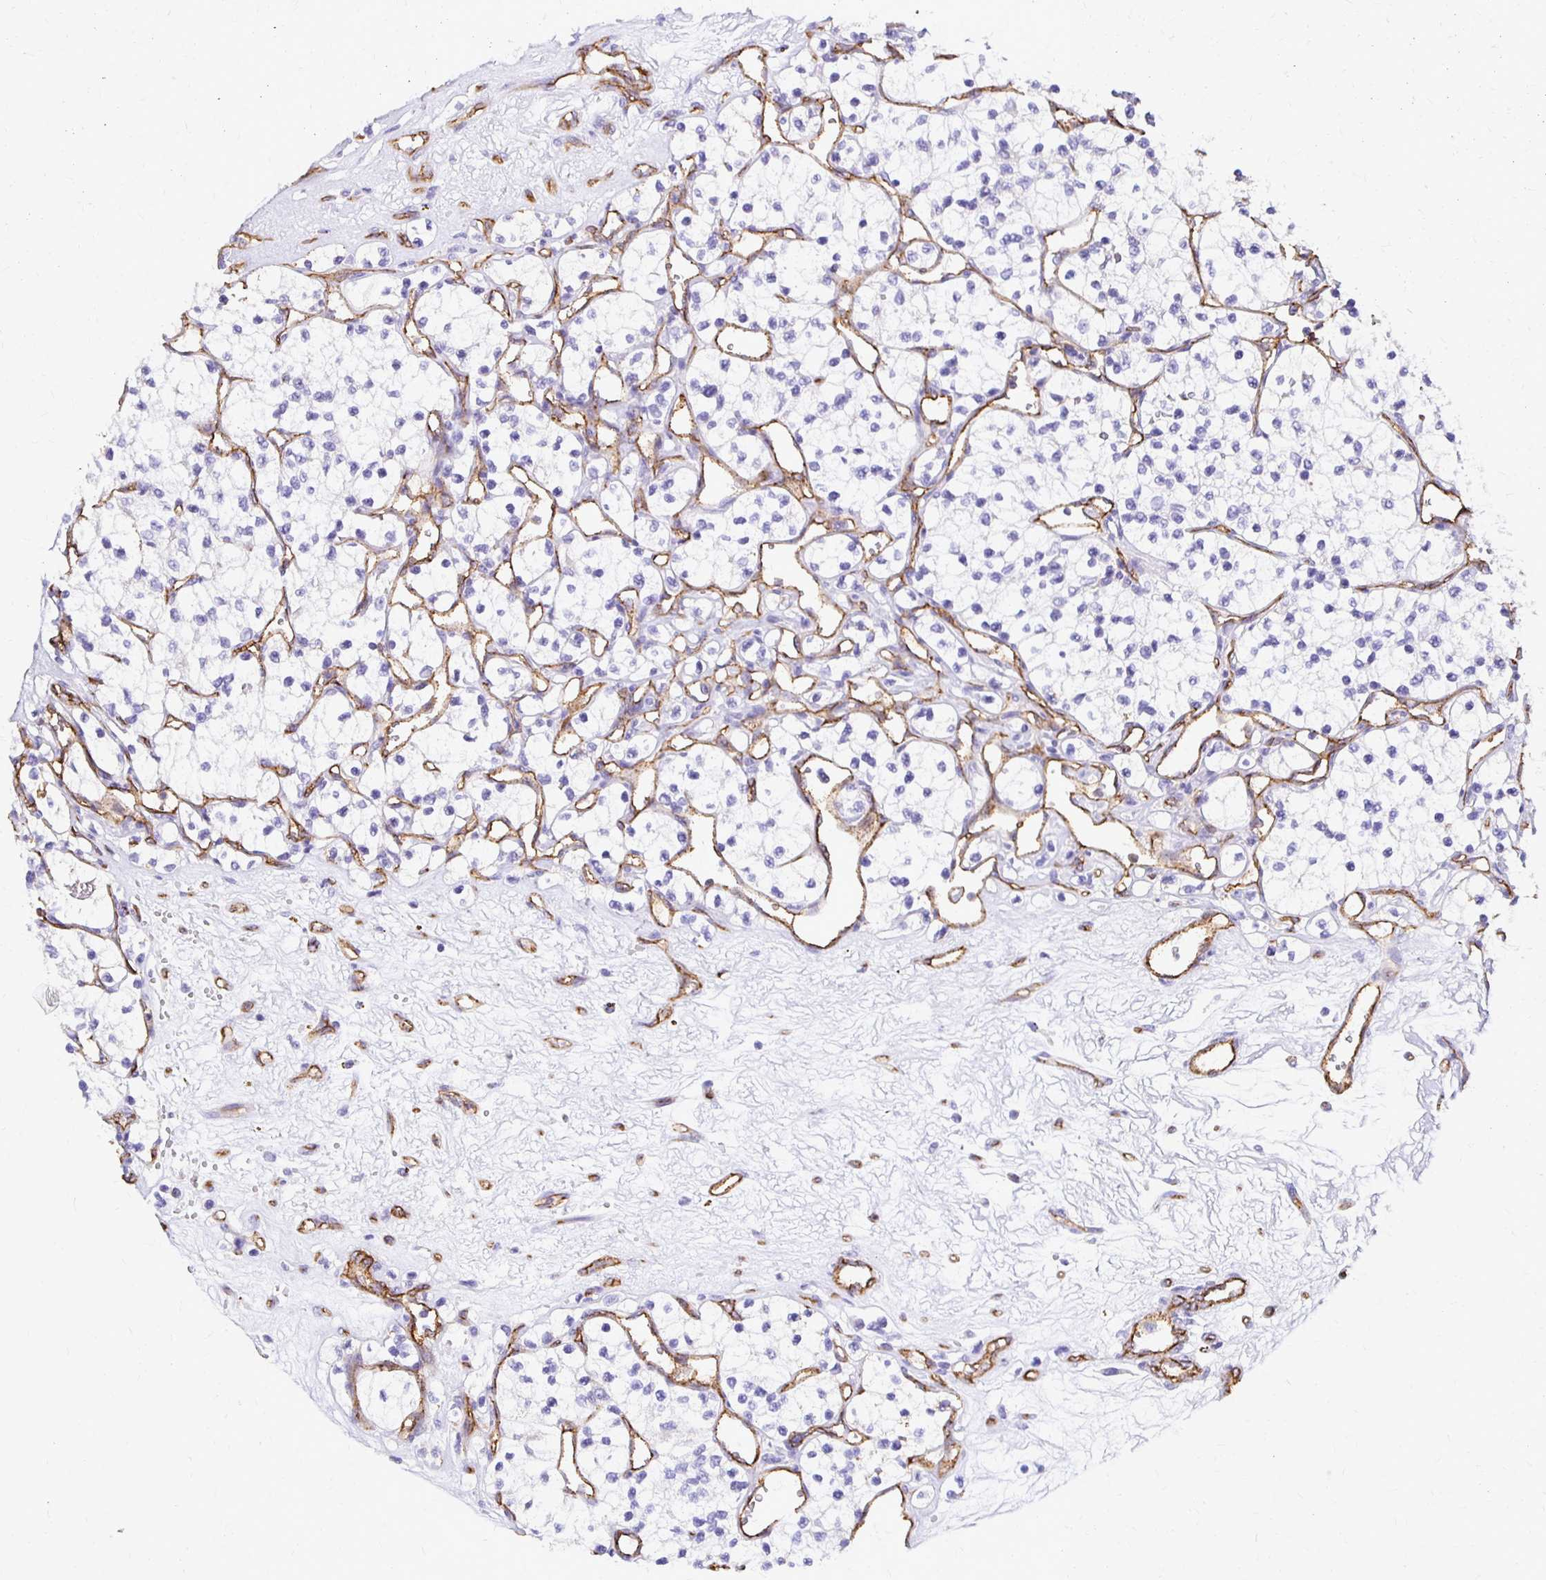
{"staining": {"intensity": "negative", "quantity": "none", "location": "none"}, "tissue": "renal cancer", "cell_type": "Tumor cells", "image_type": "cancer", "snomed": [{"axis": "morphology", "description": "Adenocarcinoma, NOS"}, {"axis": "topography", "description": "Kidney"}], "caption": "An image of renal cancer (adenocarcinoma) stained for a protein reveals no brown staining in tumor cells.", "gene": "TTYH1", "patient": {"sex": "female", "age": 69}}